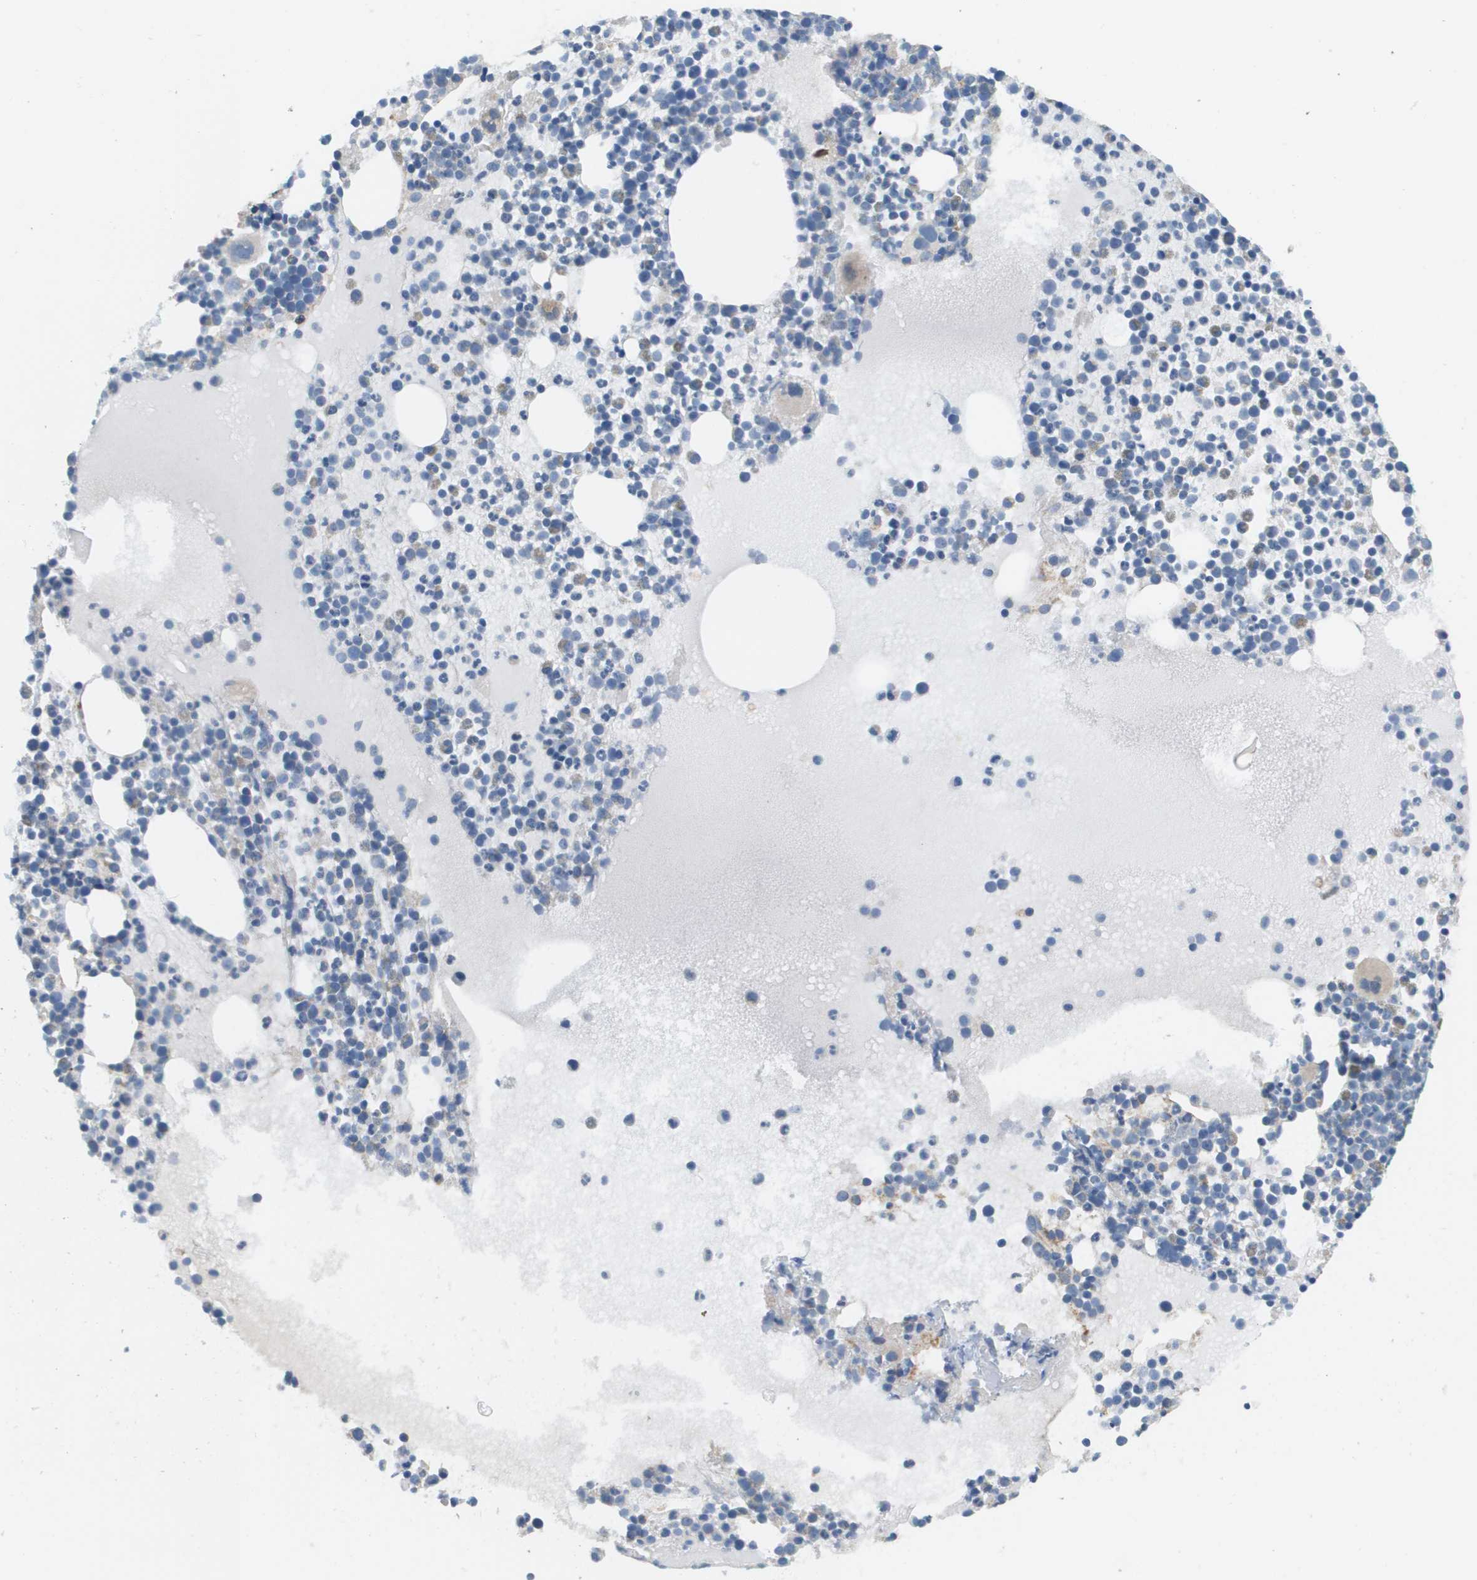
{"staining": {"intensity": "negative", "quantity": "none", "location": "none"}, "tissue": "bone marrow", "cell_type": "Hematopoietic cells", "image_type": "normal", "snomed": [{"axis": "morphology", "description": "Normal tissue, NOS"}, {"axis": "morphology", "description": "Inflammation, NOS"}, {"axis": "topography", "description": "Bone marrow"}], "caption": "Immunohistochemistry photomicrograph of unremarkable bone marrow: bone marrow stained with DAB displays no significant protein expression in hematopoietic cells. The staining is performed using DAB (3,3'-diaminobenzidine) brown chromogen with nuclei counter-stained in using hematoxylin.", "gene": "NRK", "patient": {"sex": "male", "age": 58}}